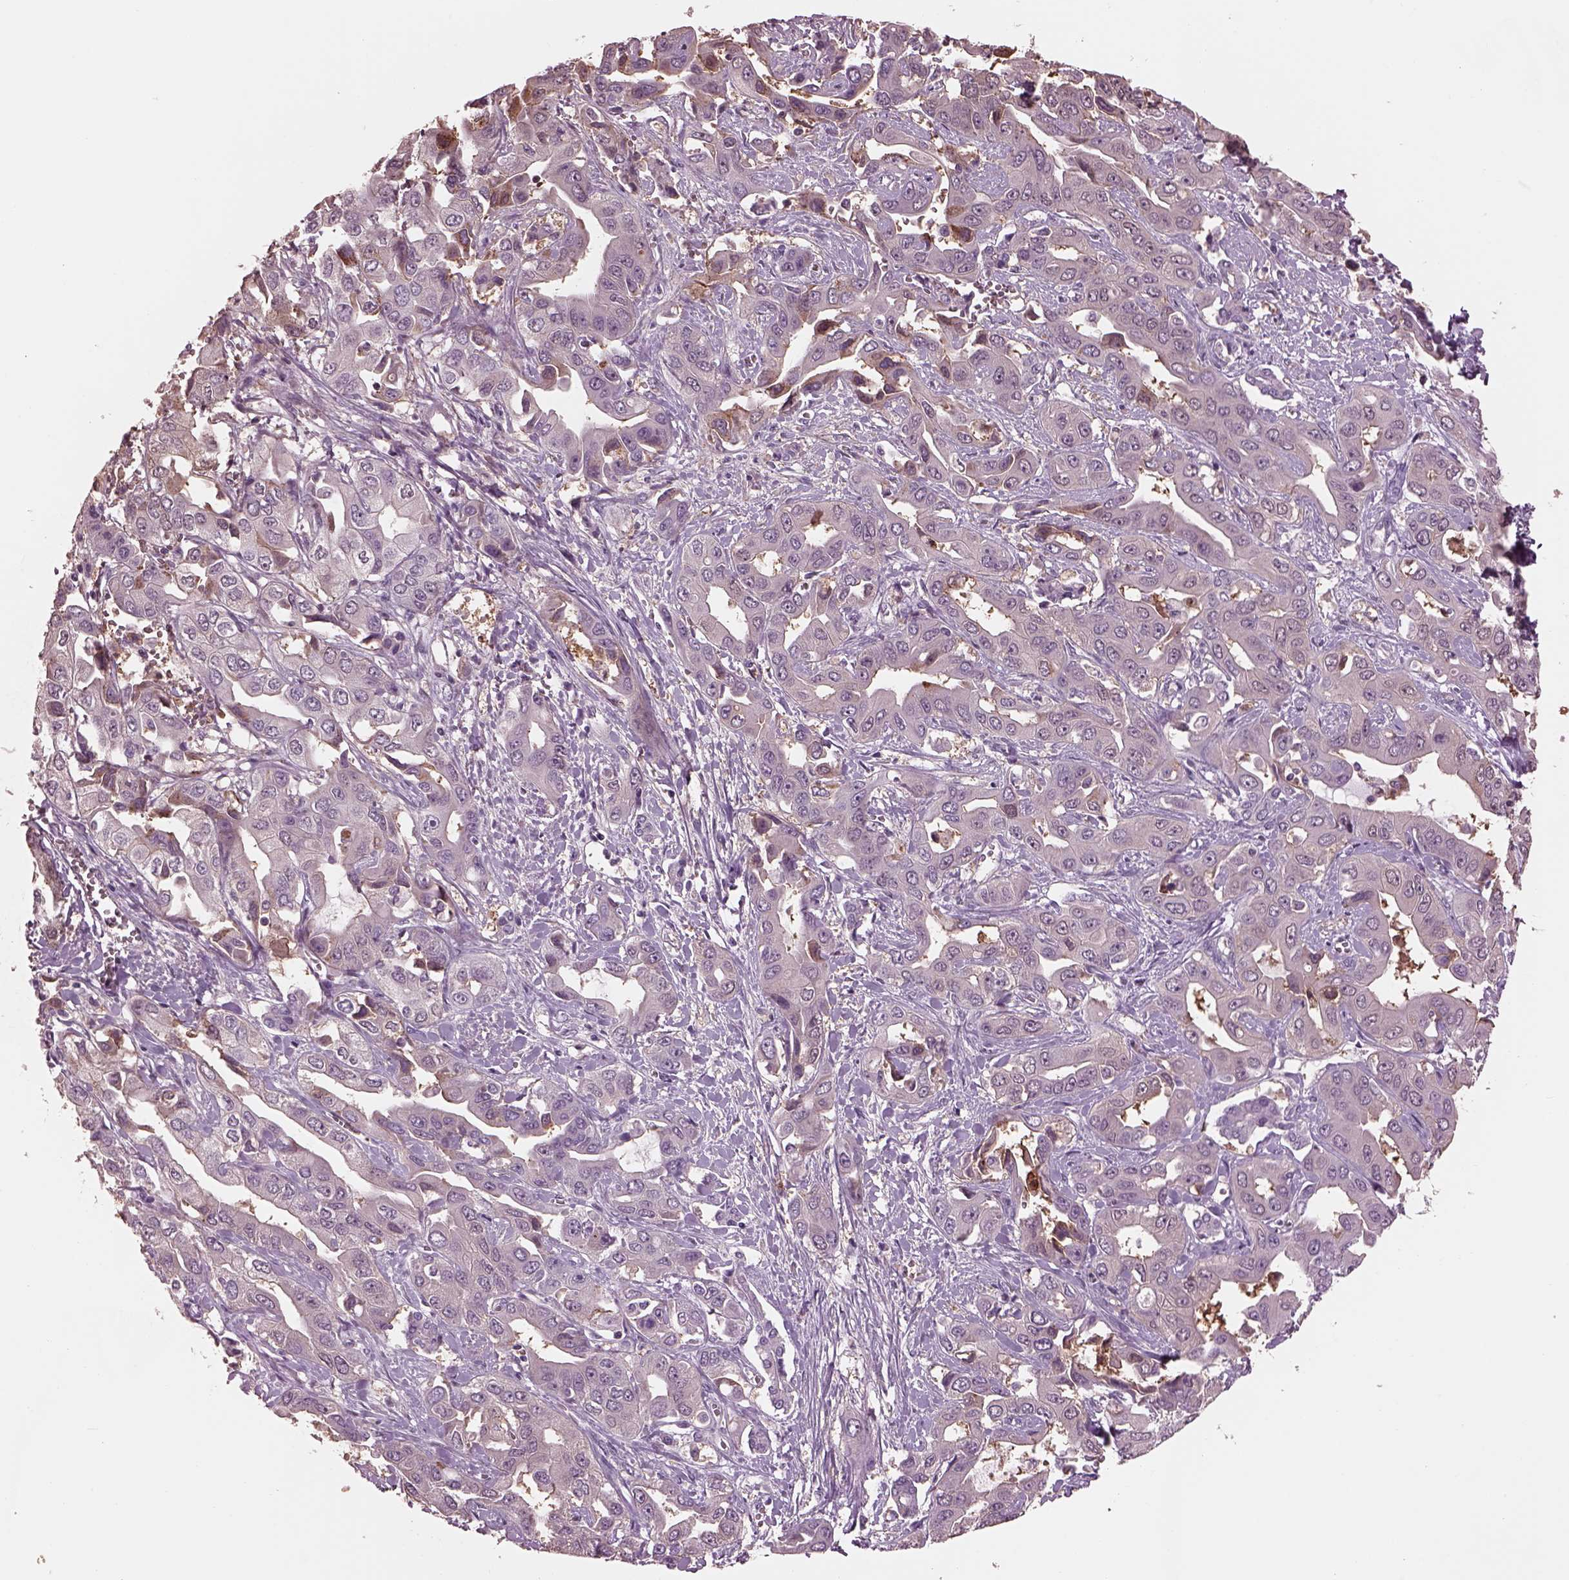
{"staining": {"intensity": "moderate", "quantity": "<25%", "location": "cytoplasmic/membranous"}, "tissue": "liver cancer", "cell_type": "Tumor cells", "image_type": "cancer", "snomed": [{"axis": "morphology", "description": "Cholangiocarcinoma"}, {"axis": "topography", "description": "Liver"}], "caption": "IHC micrograph of neoplastic tissue: liver cancer stained using immunohistochemistry demonstrates low levels of moderate protein expression localized specifically in the cytoplasmic/membranous of tumor cells, appearing as a cytoplasmic/membranous brown color.", "gene": "SRI", "patient": {"sex": "female", "age": 52}}